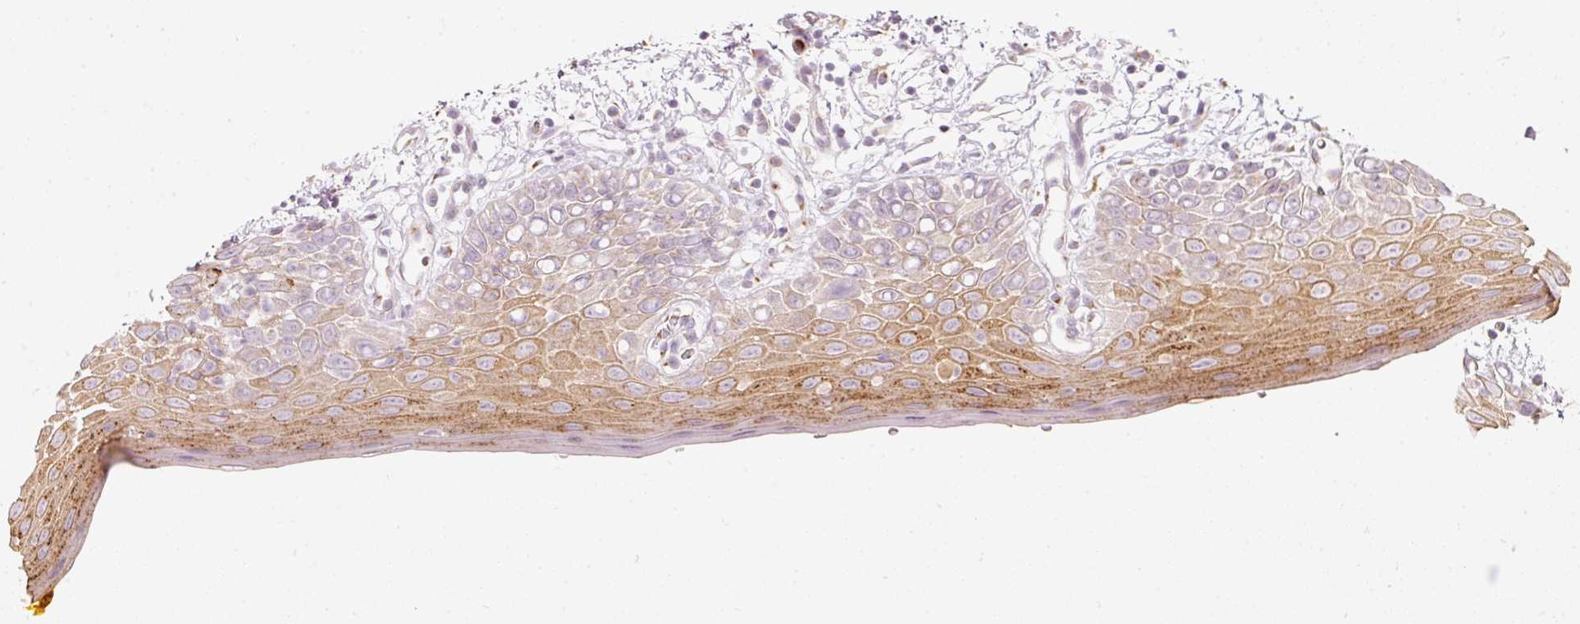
{"staining": {"intensity": "strong", "quantity": "25%-75%", "location": "cytoplasmic/membranous"}, "tissue": "oral mucosa", "cell_type": "Squamous epithelial cells", "image_type": "normal", "snomed": [{"axis": "morphology", "description": "Normal tissue, NOS"}, {"axis": "morphology", "description": "Squamous cell carcinoma, NOS"}, {"axis": "topography", "description": "Oral tissue"}, {"axis": "topography", "description": "Tounge, NOS"}, {"axis": "topography", "description": "Head-Neck"}], "caption": "DAB immunohistochemical staining of unremarkable human oral mucosa demonstrates strong cytoplasmic/membranous protein expression in about 25%-75% of squamous epithelial cells. Using DAB (brown) and hematoxylin (blue) stains, captured at high magnification using brightfield microscopy.", "gene": "SLC20A1", "patient": {"sex": "male", "age": 76}}